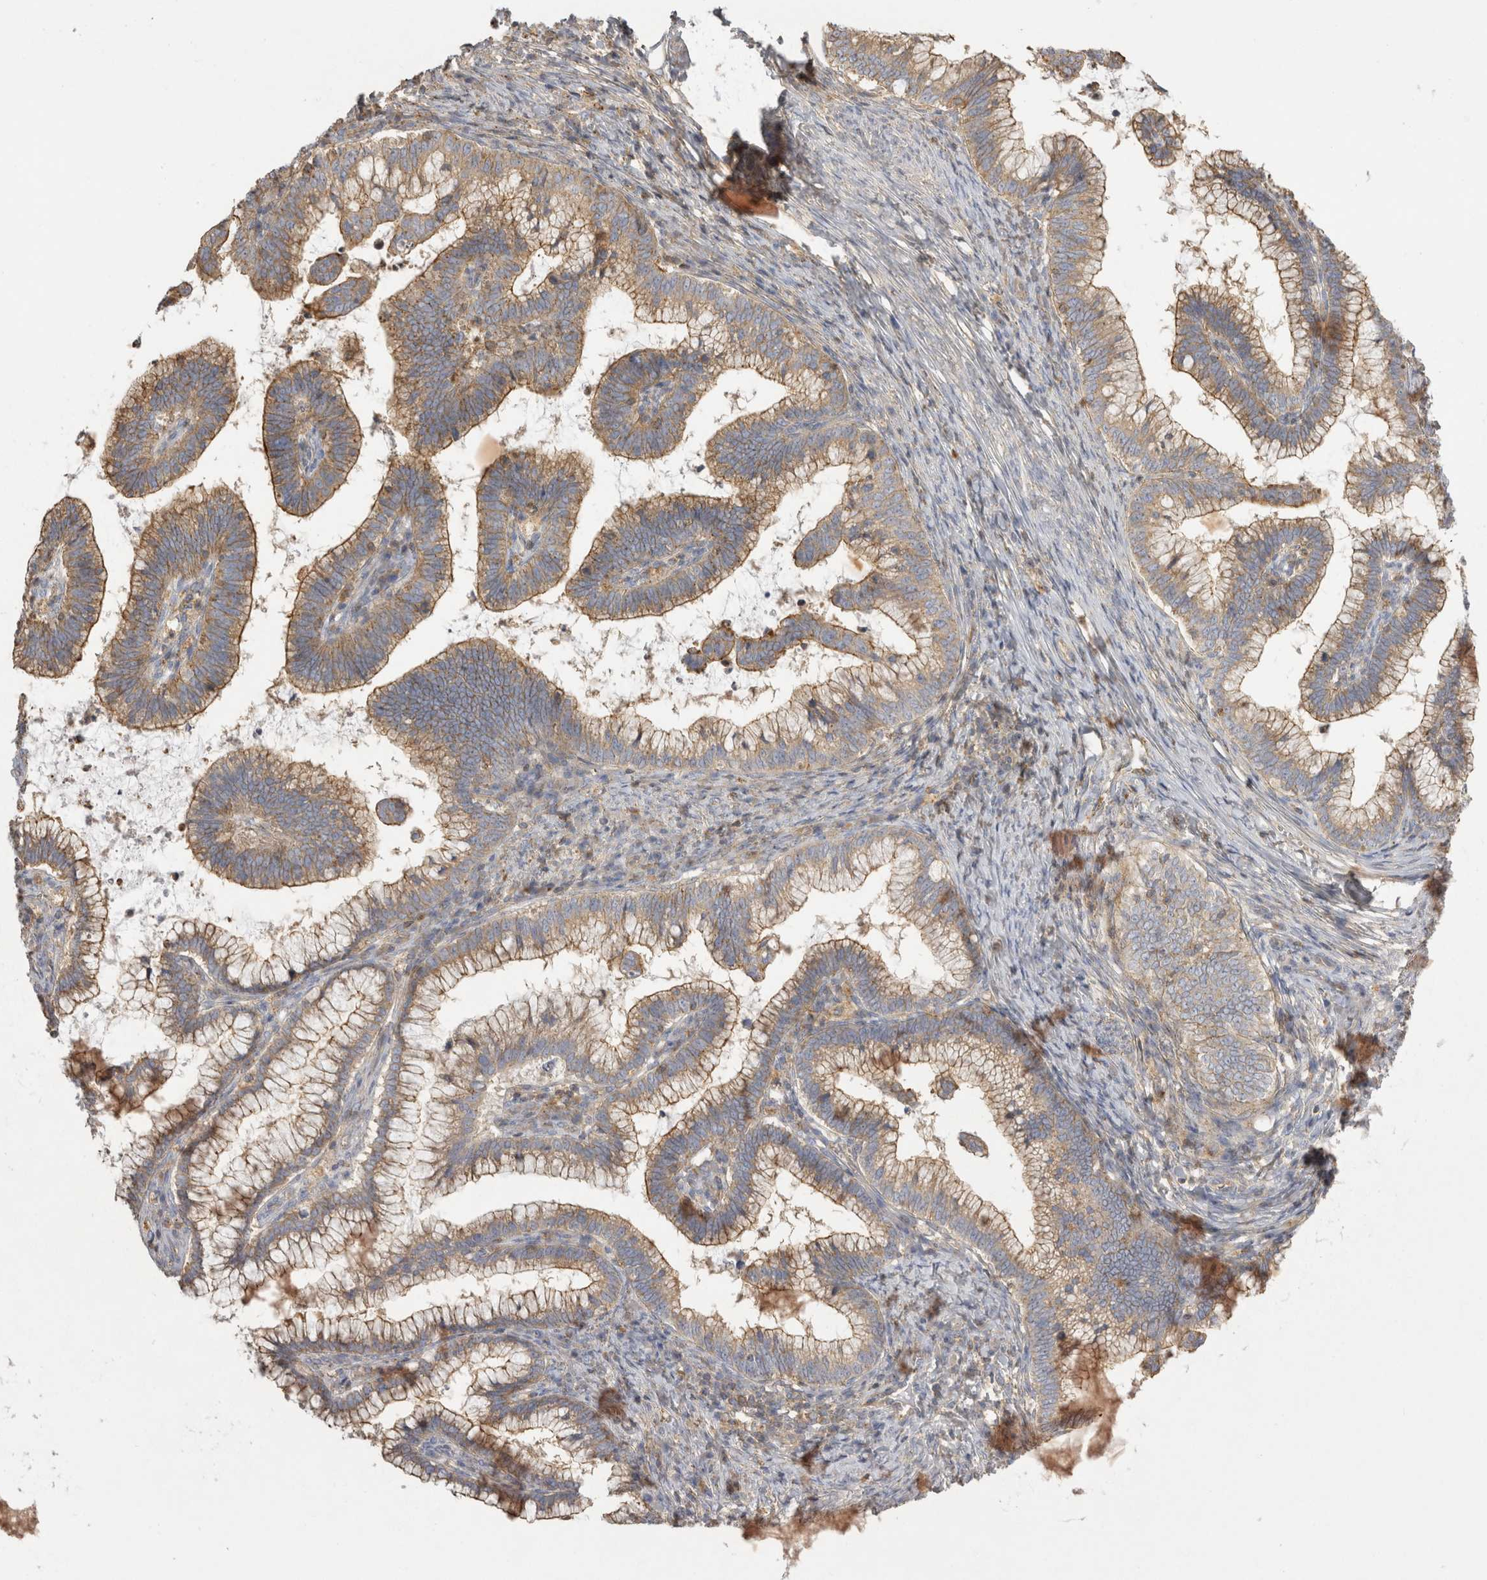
{"staining": {"intensity": "weak", "quantity": ">75%", "location": "cytoplasmic/membranous"}, "tissue": "cervical cancer", "cell_type": "Tumor cells", "image_type": "cancer", "snomed": [{"axis": "morphology", "description": "Adenocarcinoma, NOS"}, {"axis": "topography", "description": "Cervix"}], "caption": "A photomicrograph of cervical adenocarcinoma stained for a protein demonstrates weak cytoplasmic/membranous brown staining in tumor cells. The staining was performed using DAB (3,3'-diaminobenzidine) to visualize the protein expression in brown, while the nuclei were stained in blue with hematoxylin (Magnification: 20x).", "gene": "CHMP6", "patient": {"sex": "female", "age": 36}}